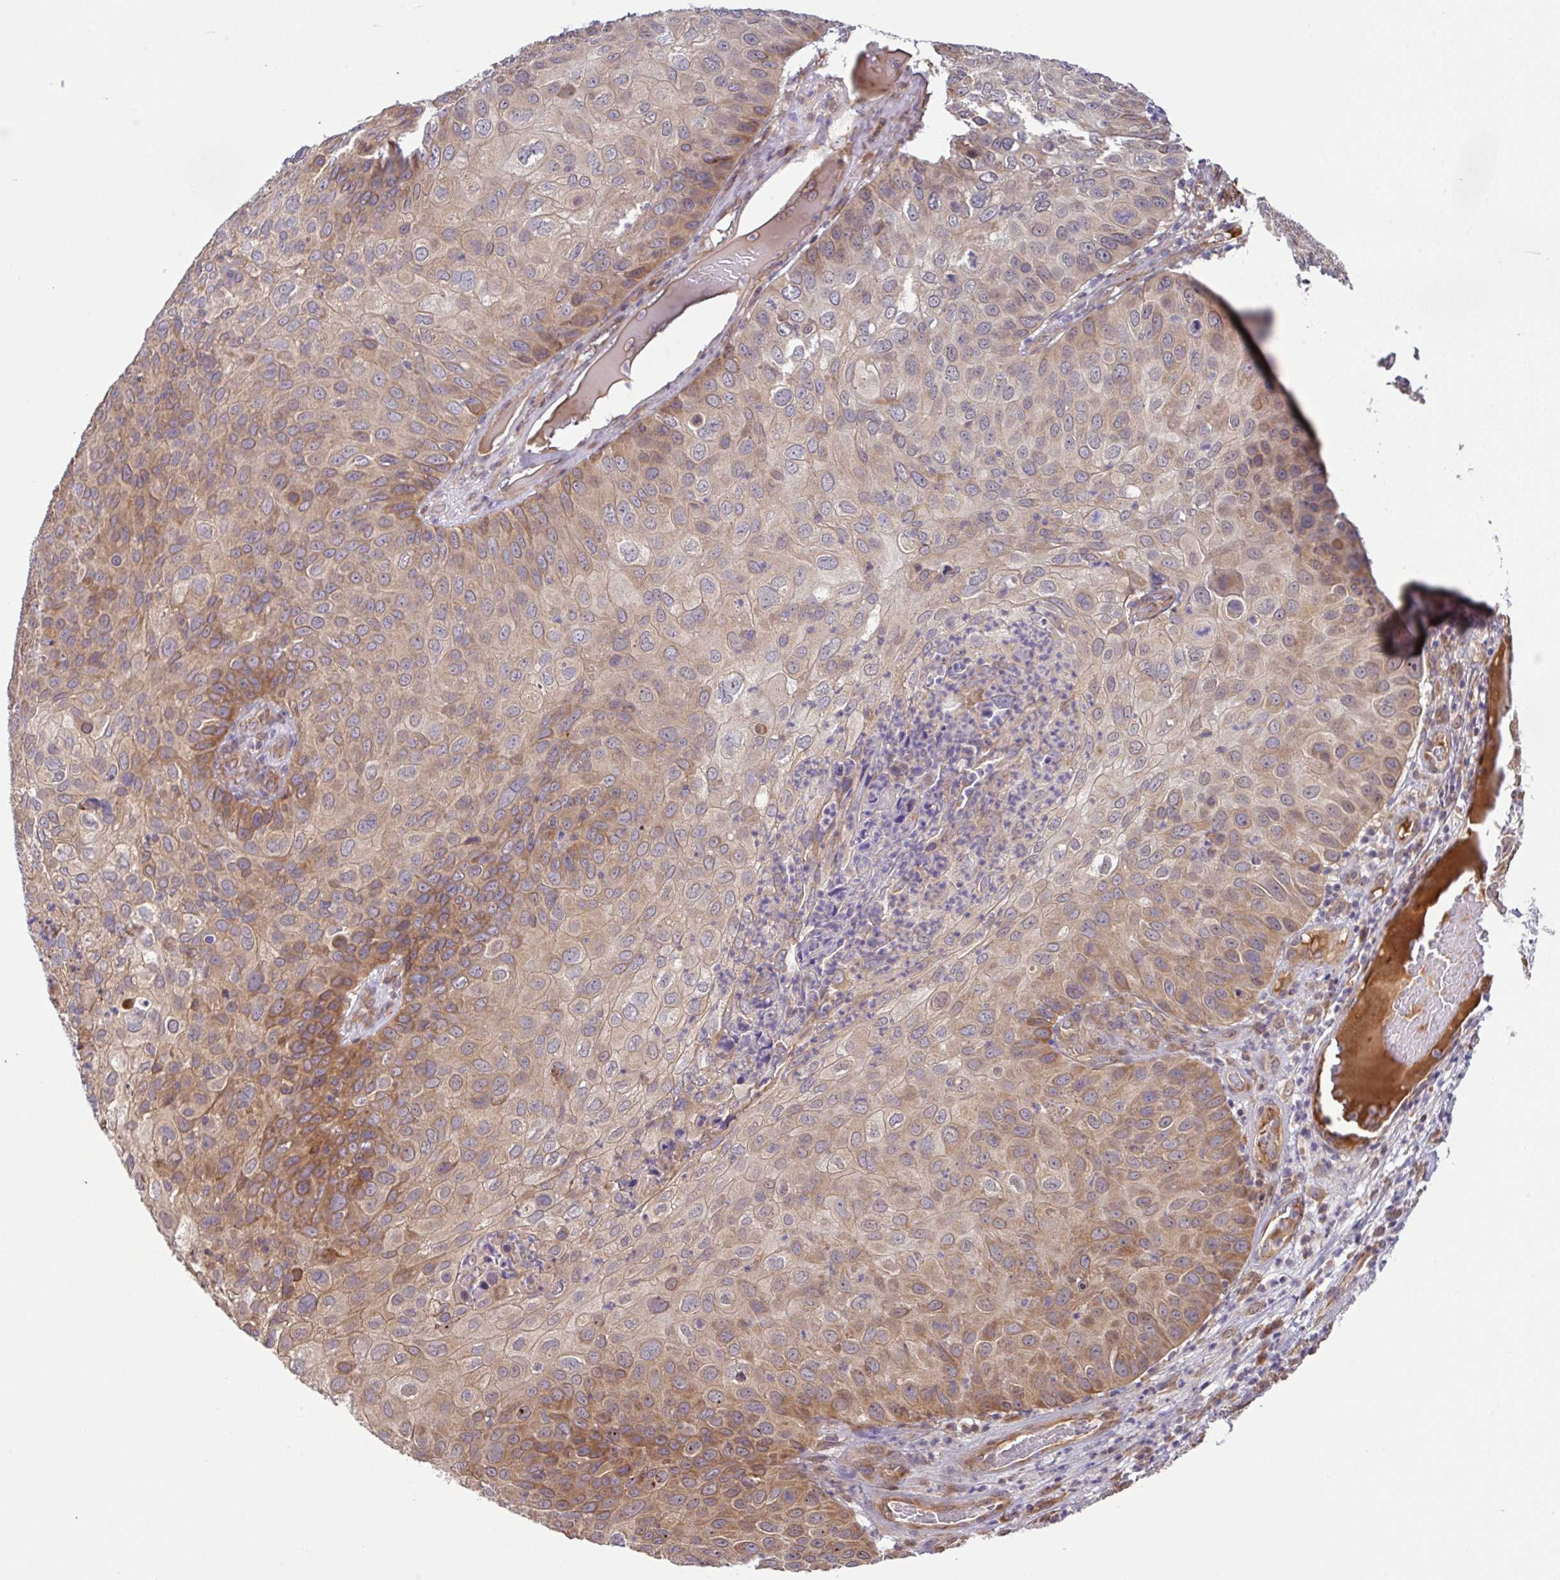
{"staining": {"intensity": "moderate", "quantity": "25%-75%", "location": "cytoplasmic/membranous"}, "tissue": "skin cancer", "cell_type": "Tumor cells", "image_type": "cancer", "snomed": [{"axis": "morphology", "description": "Squamous cell carcinoma, NOS"}, {"axis": "topography", "description": "Skin"}], "caption": "Human skin squamous cell carcinoma stained with a protein marker reveals moderate staining in tumor cells.", "gene": "UBE4A", "patient": {"sex": "male", "age": 87}}